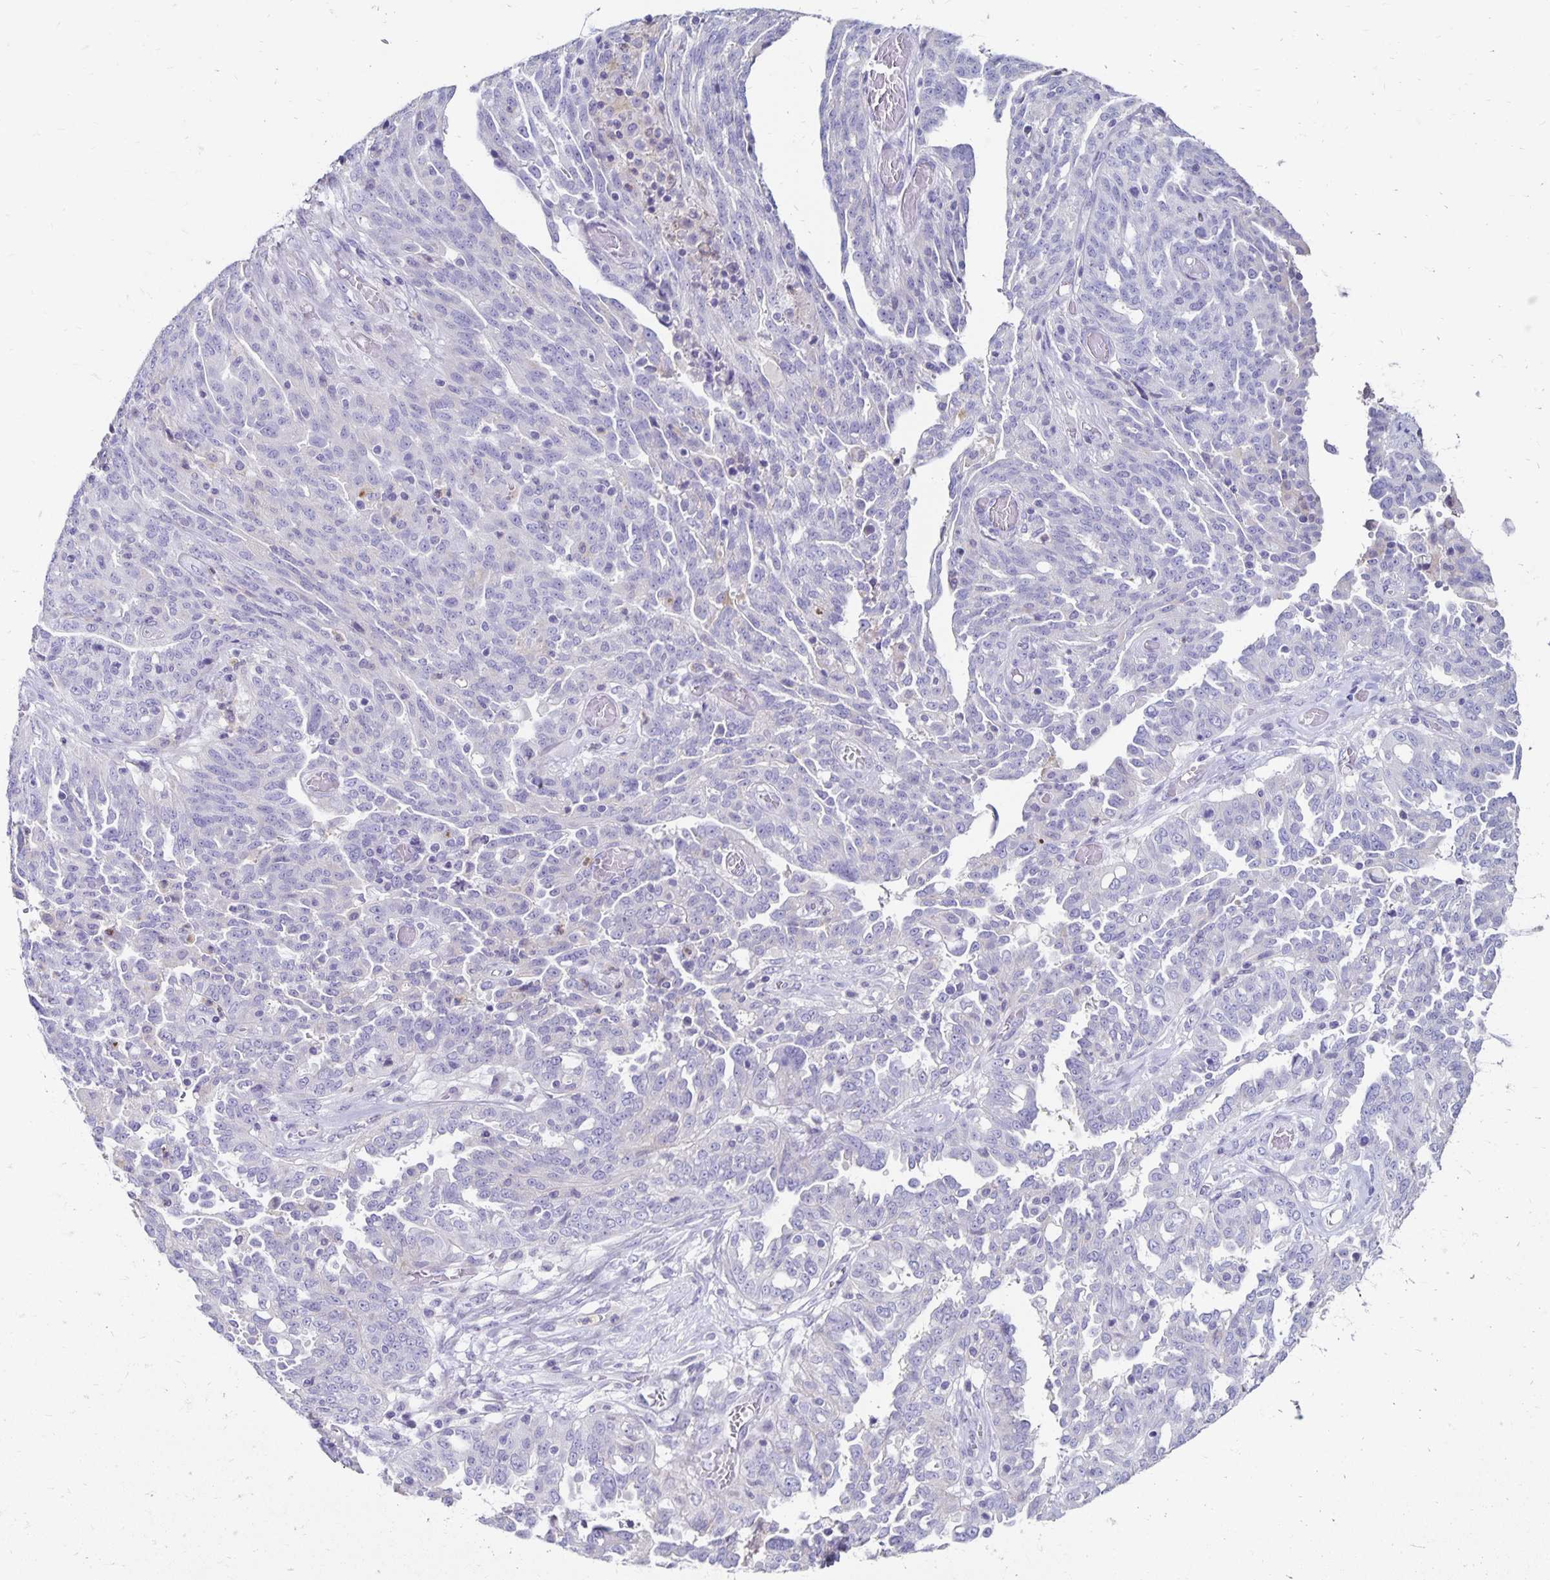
{"staining": {"intensity": "negative", "quantity": "none", "location": "none"}, "tissue": "ovarian cancer", "cell_type": "Tumor cells", "image_type": "cancer", "snomed": [{"axis": "morphology", "description": "Cystadenocarcinoma, serous, NOS"}, {"axis": "topography", "description": "Ovary"}], "caption": "Tumor cells are negative for protein expression in human ovarian serous cystadenocarcinoma.", "gene": "DYNLT4", "patient": {"sex": "female", "age": 67}}